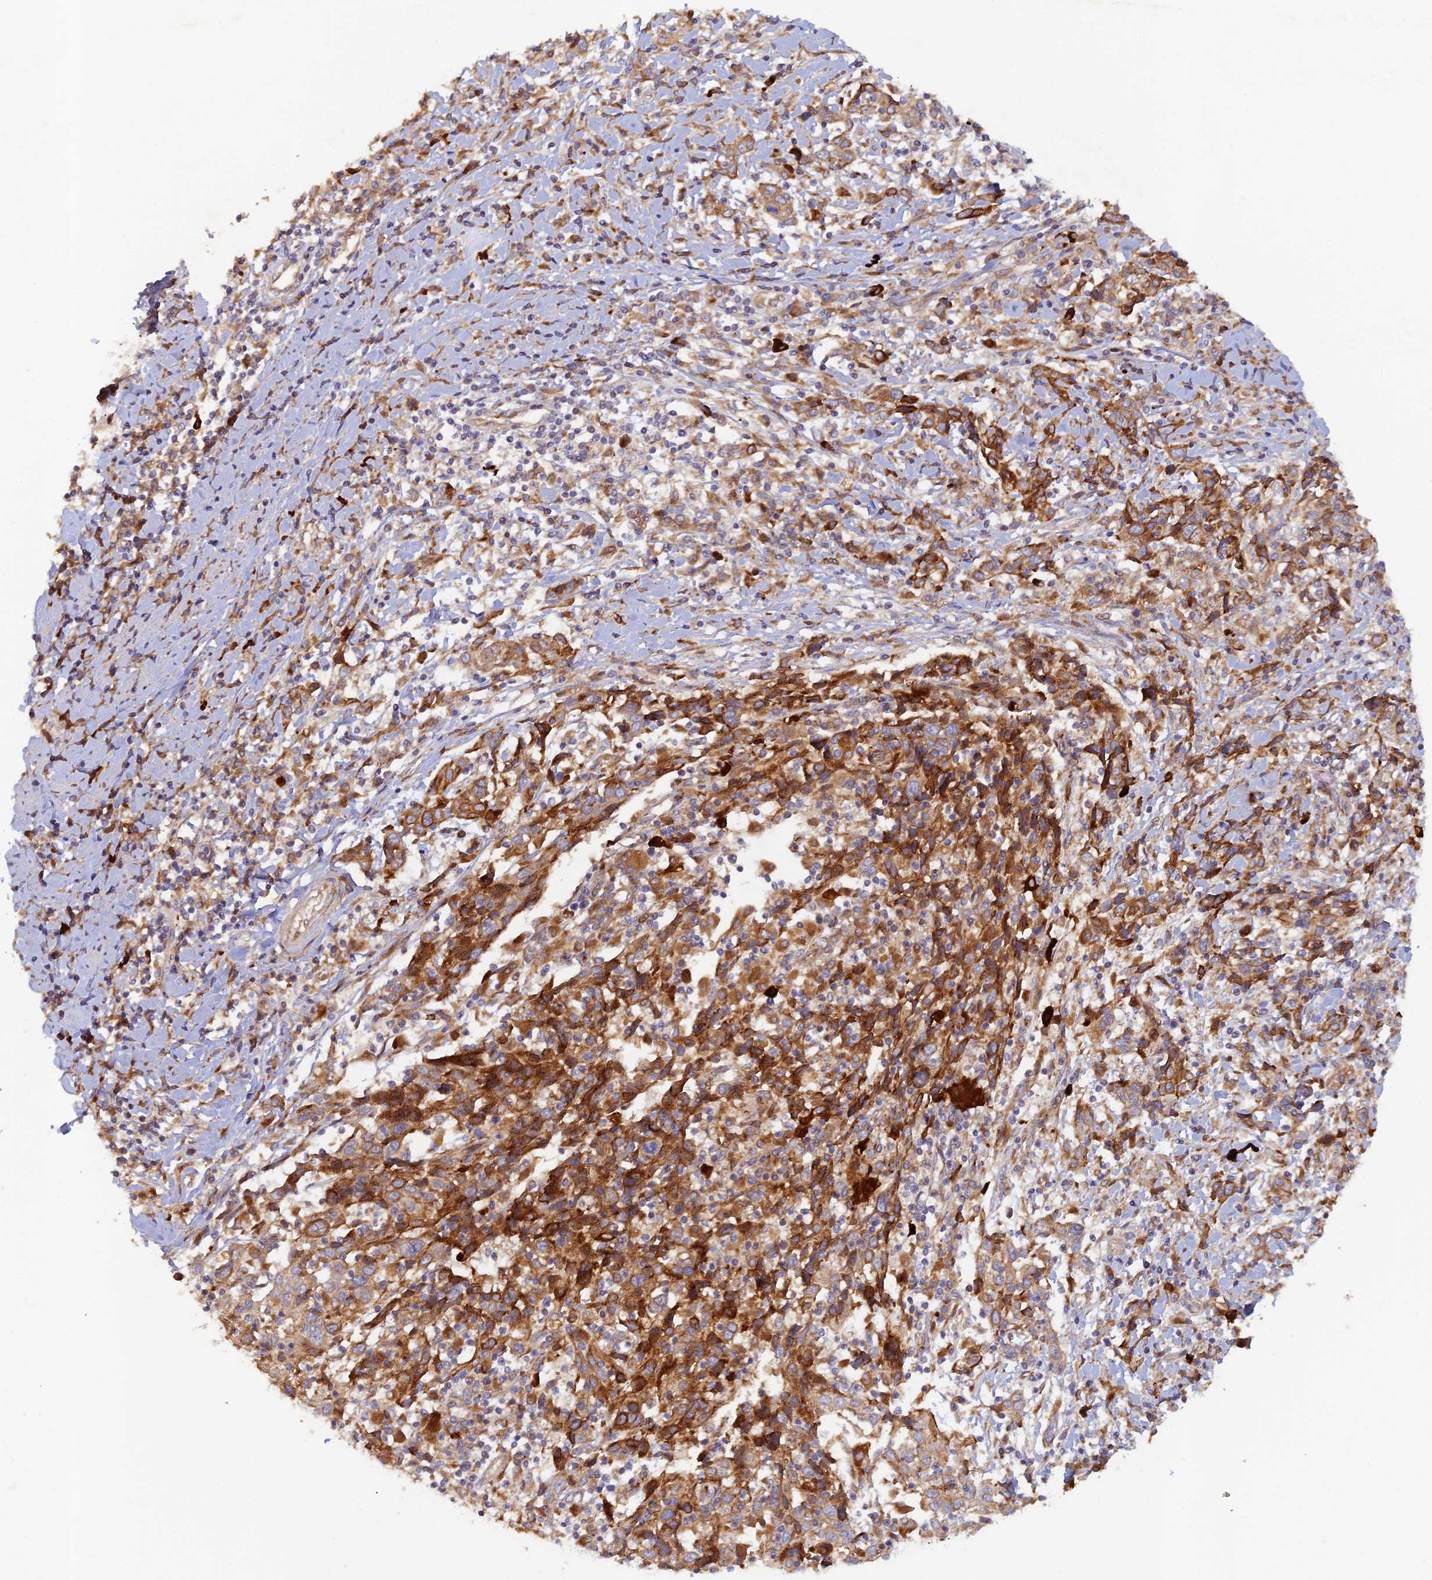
{"staining": {"intensity": "strong", "quantity": "<25%", "location": "cytoplasmic/membranous"}, "tissue": "cervical cancer", "cell_type": "Tumor cells", "image_type": "cancer", "snomed": [{"axis": "morphology", "description": "Squamous cell carcinoma, NOS"}, {"axis": "topography", "description": "Cervix"}], "caption": "A photomicrograph showing strong cytoplasmic/membranous expression in about <25% of tumor cells in cervical cancer, as visualized by brown immunohistochemical staining.", "gene": "GMCL1", "patient": {"sex": "female", "age": 46}}